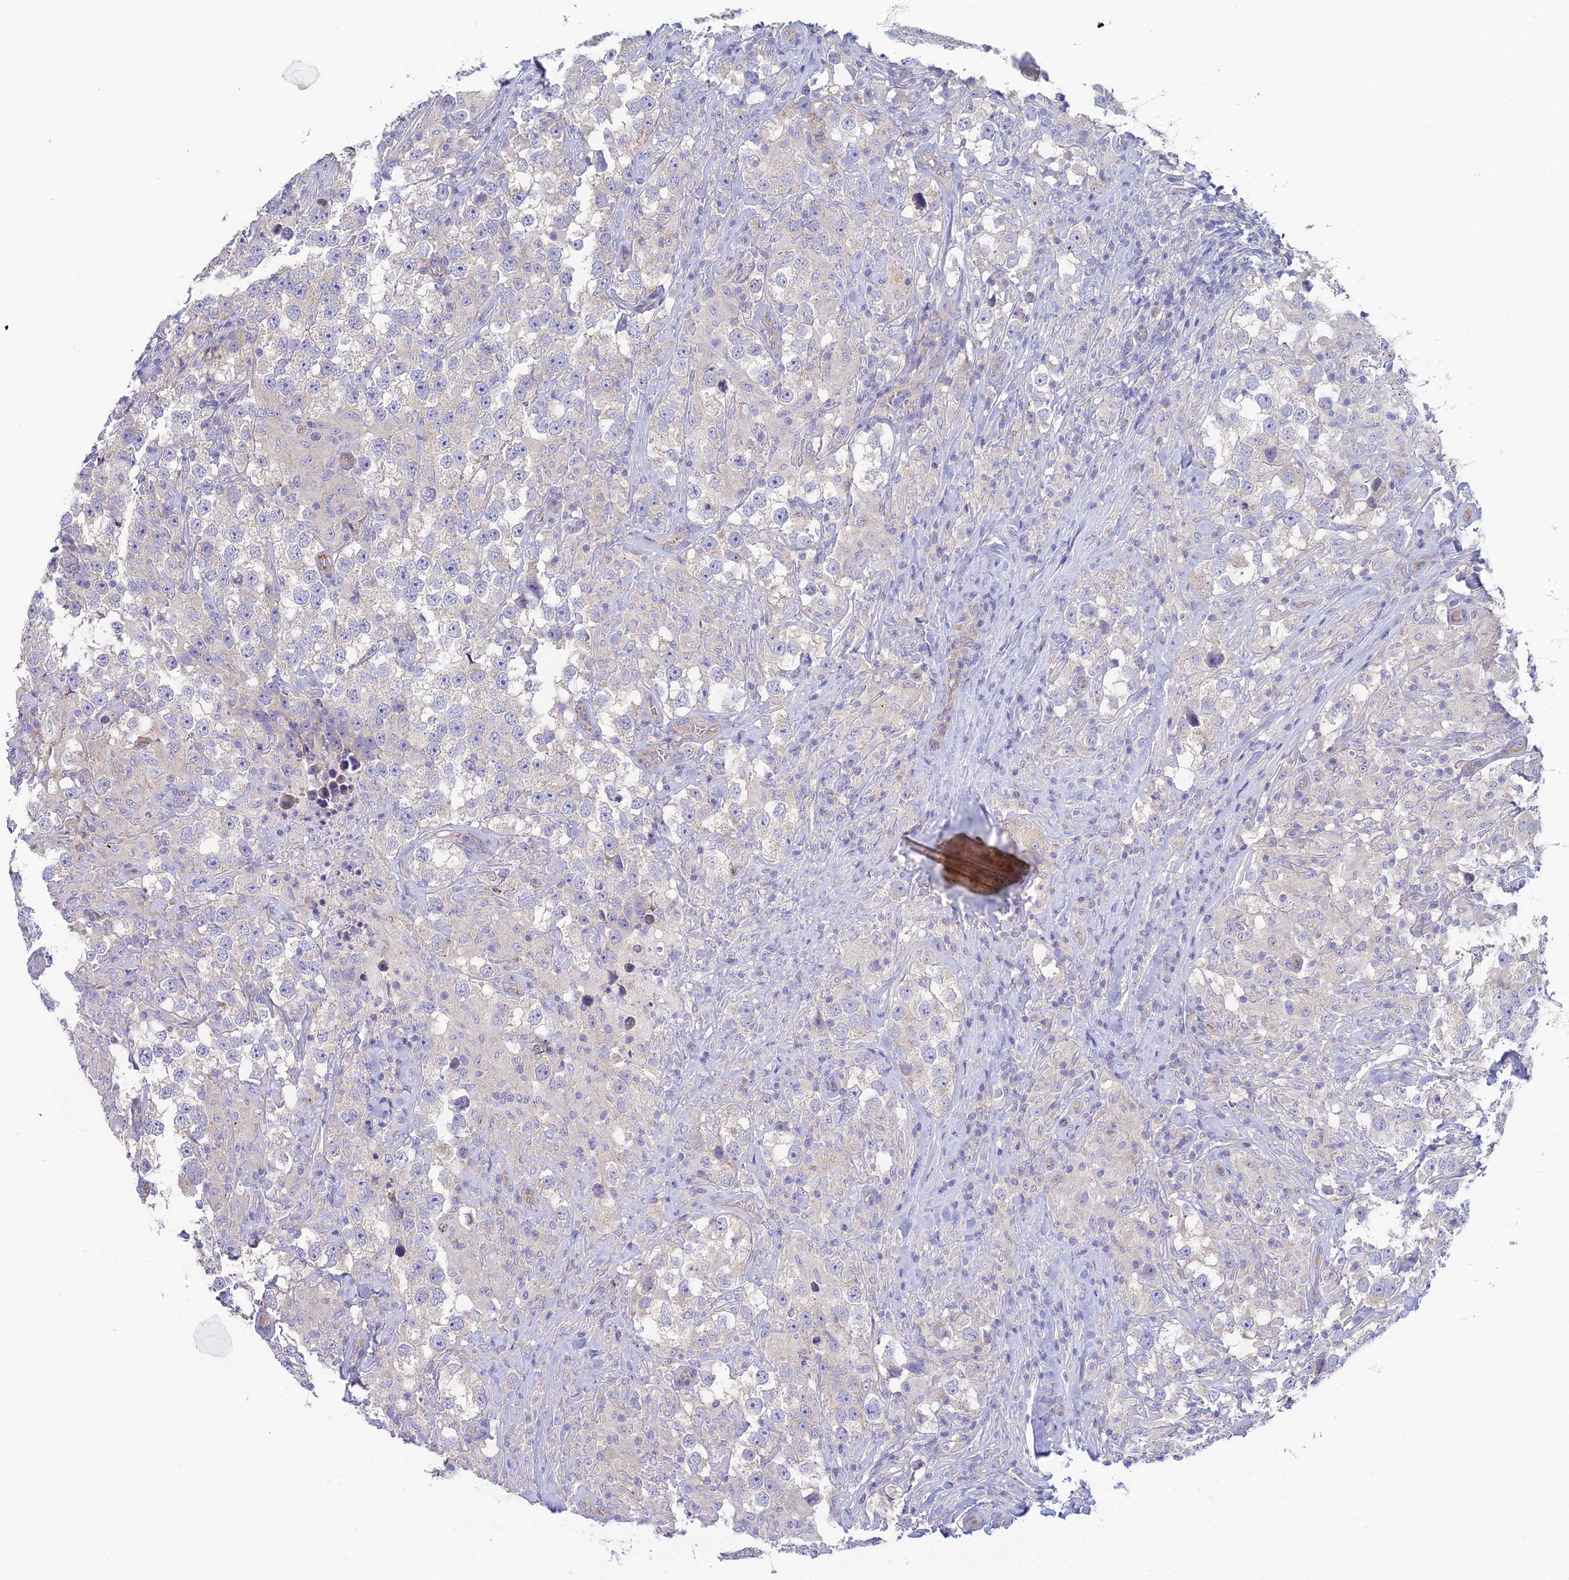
{"staining": {"intensity": "negative", "quantity": "none", "location": "none"}, "tissue": "testis cancer", "cell_type": "Tumor cells", "image_type": "cancer", "snomed": [{"axis": "morphology", "description": "Seminoma, NOS"}, {"axis": "topography", "description": "Testis"}], "caption": "DAB (3,3'-diaminobenzidine) immunohistochemical staining of testis cancer shows no significant positivity in tumor cells. (Stains: DAB IHC with hematoxylin counter stain, Microscopy: brightfield microscopy at high magnification).", "gene": "ZNF564", "patient": {"sex": "male", "age": 46}}